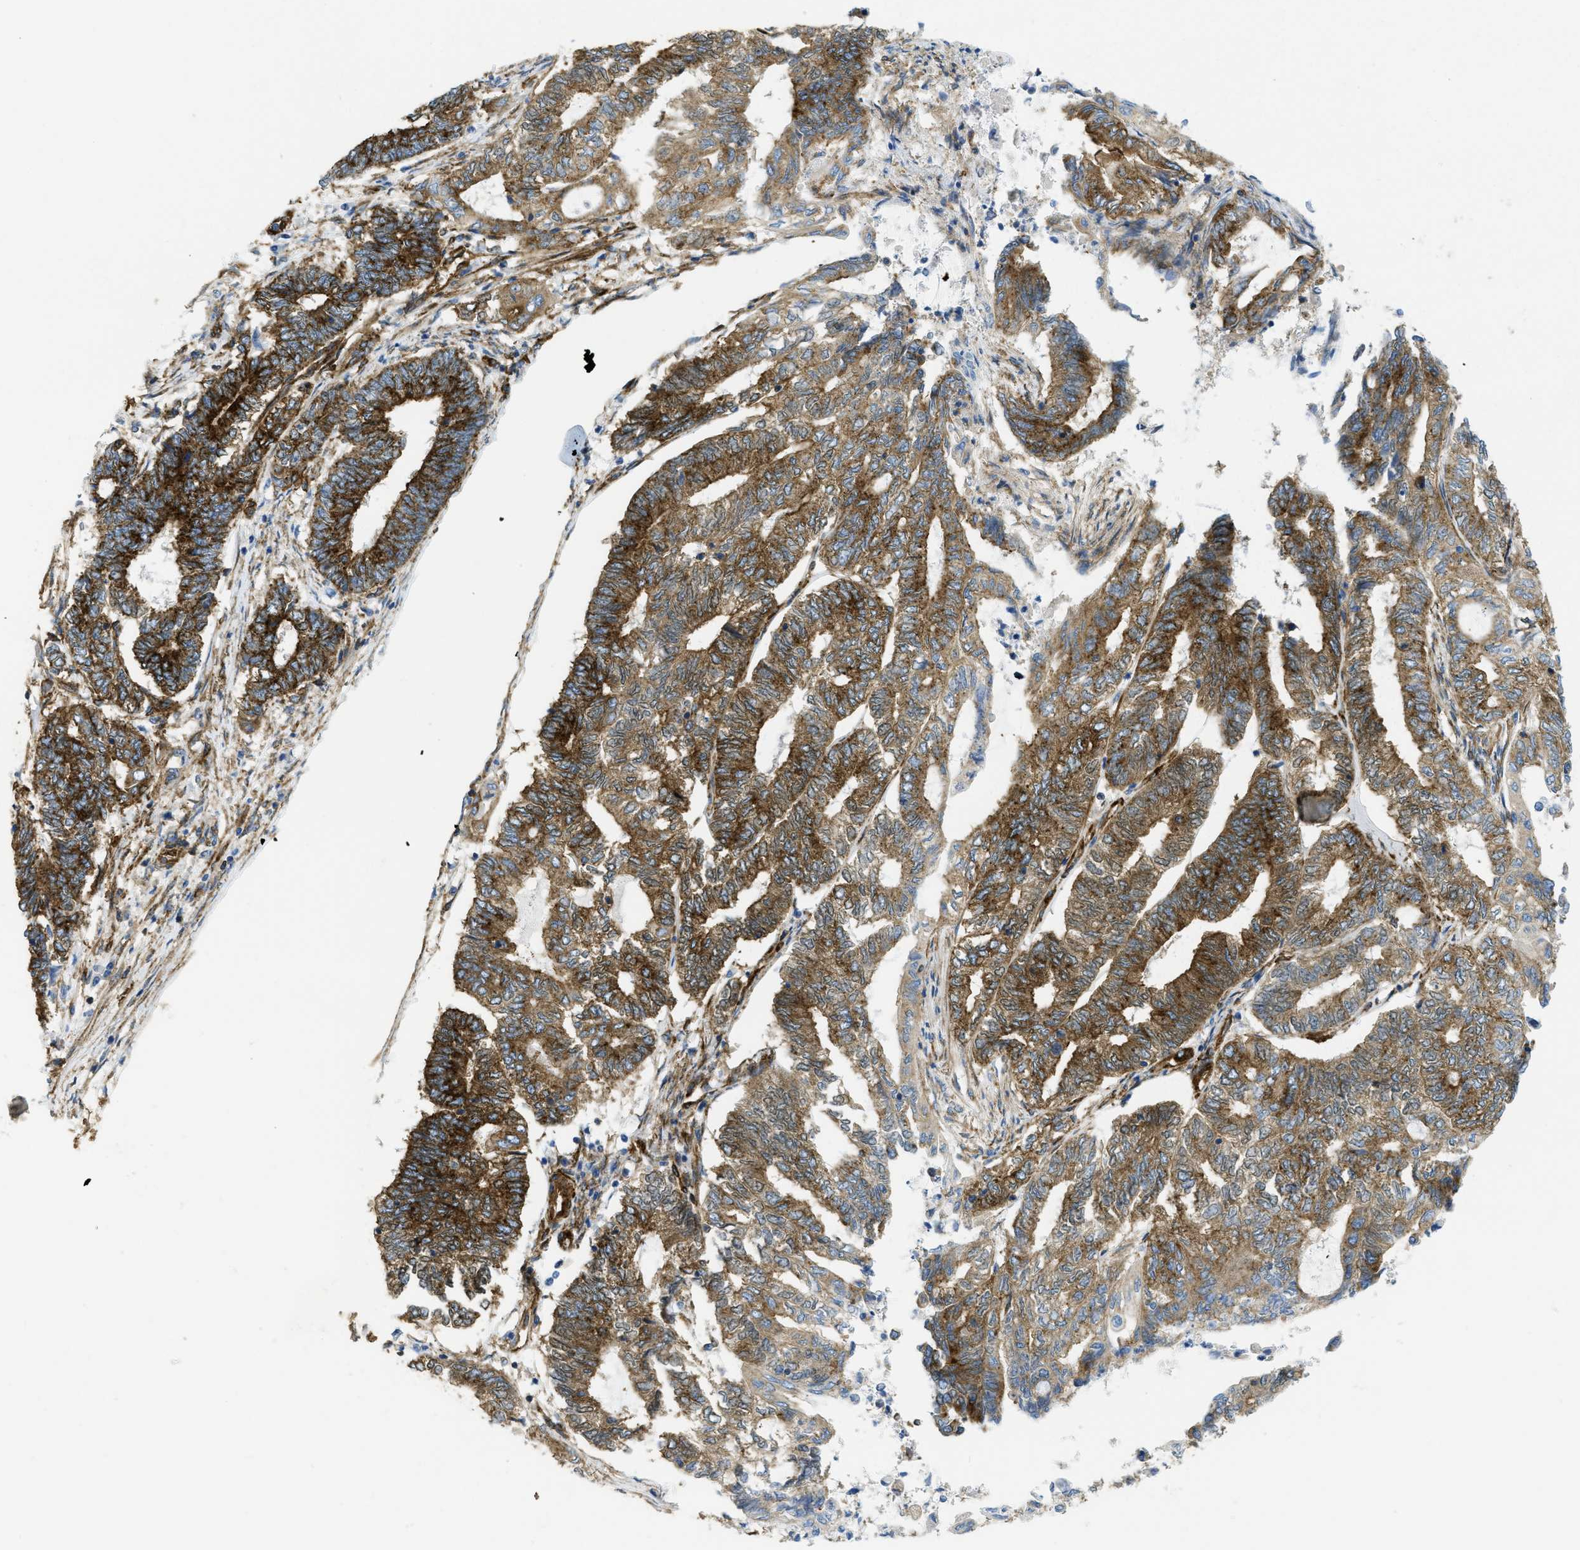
{"staining": {"intensity": "strong", "quantity": ">75%", "location": "cytoplasmic/membranous"}, "tissue": "endometrial cancer", "cell_type": "Tumor cells", "image_type": "cancer", "snomed": [{"axis": "morphology", "description": "Adenocarcinoma, NOS"}, {"axis": "topography", "description": "Uterus"}, {"axis": "topography", "description": "Endometrium"}], "caption": "Immunohistochemical staining of human adenocarcinoma (endometrial) shows strong cytoplasmic/membranous protein expression in approximately >75% of tumor cells. (DAB (3,3'-diaminobenzidine) = brown stain, brightfield microscopy at high magnification).", "gene": "HIP1", "patient": {"sex": "female", "age": 70}}